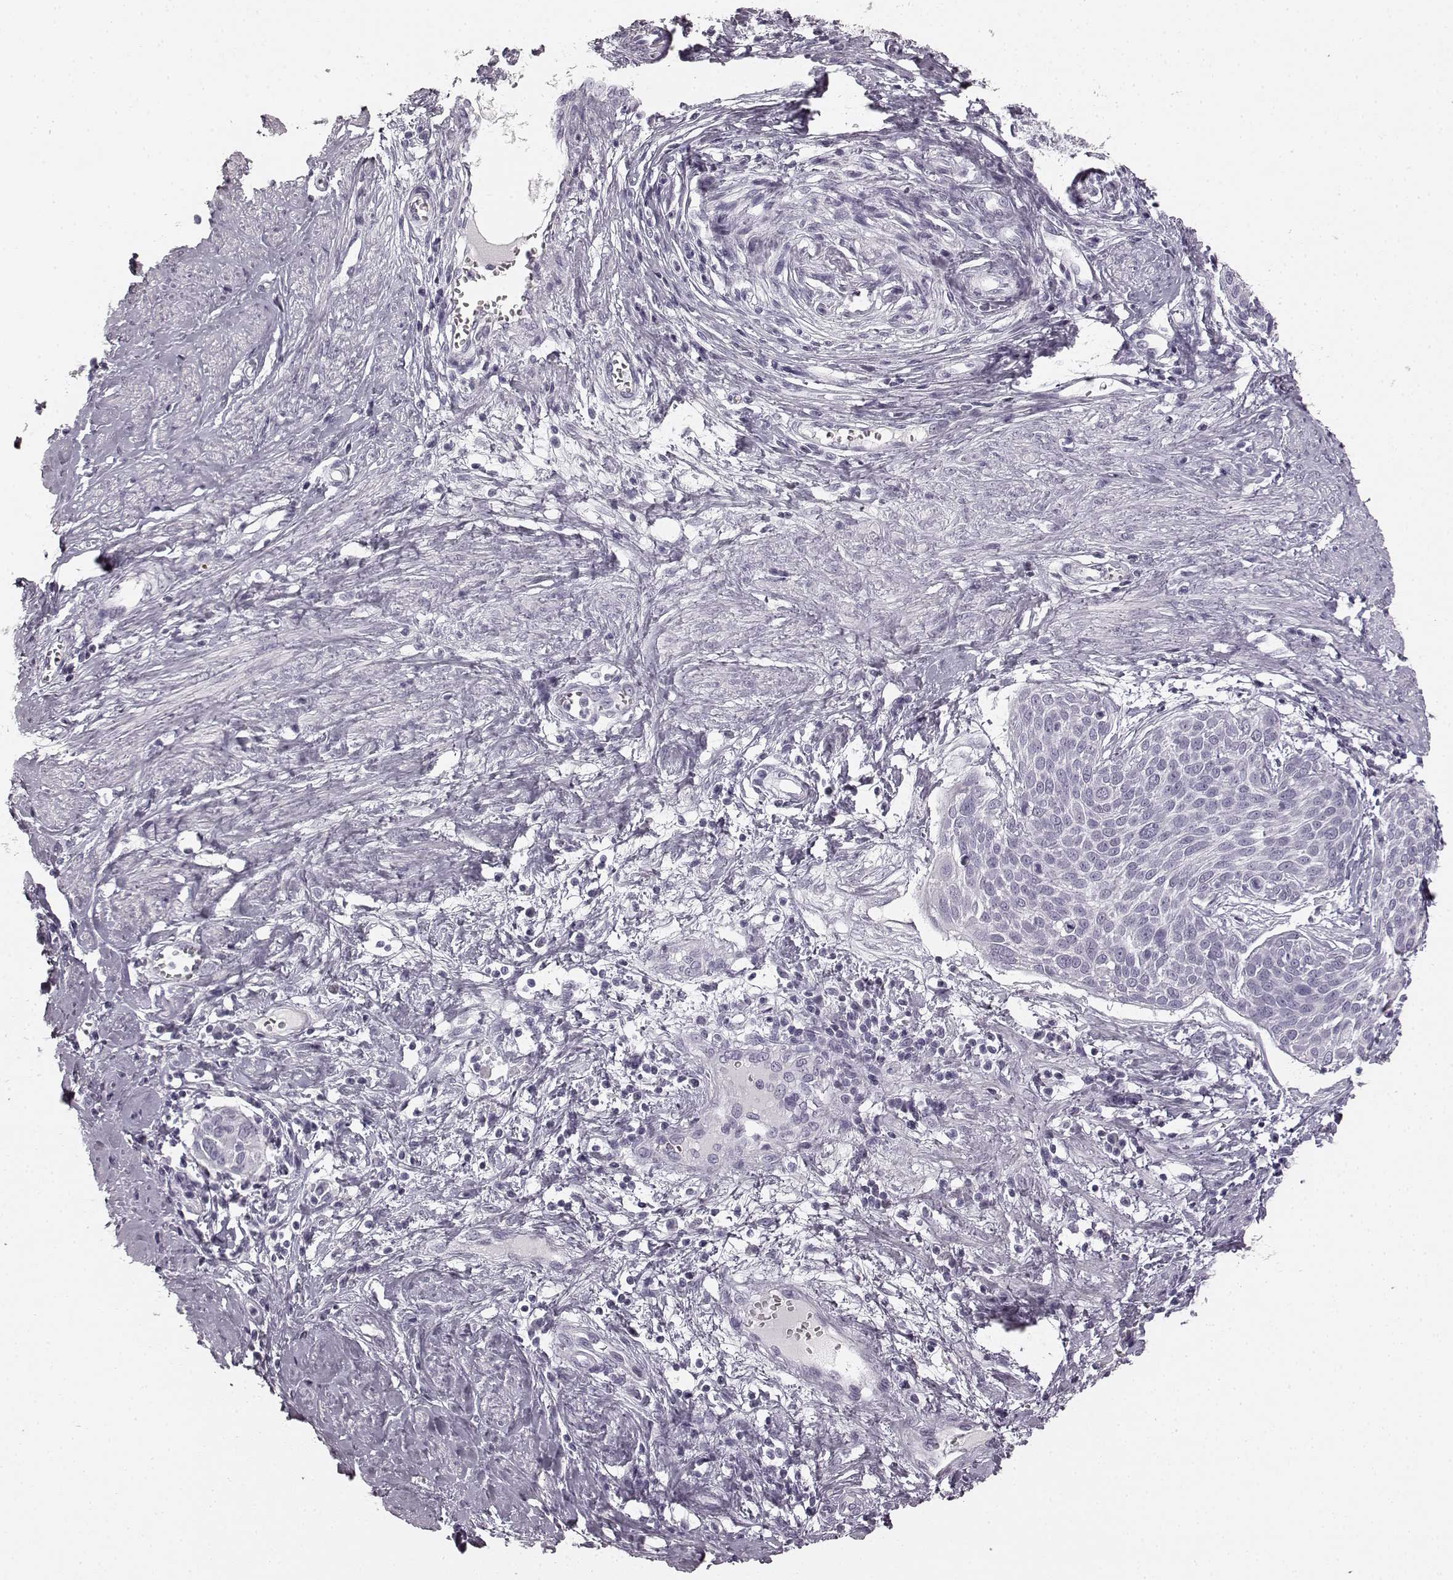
{"staining": {"intensity": "negative", "quantity": "none", "location": "none"}, "tissue": "cervical cancer", "cell_type": "Tumor cells", "image_type": "cancer", "snomed": [{"axis": "morphology", "description": "Squamous cell carcinoma, NOS"}, {"axis": "topography", "description": "Cervix"}], "caption": "Tumor cells show no significant protein staining in cervical cancer (squamous cell carcinoma).", "gene": "TMPRSS15", "patient": {"sex": "female", "age": 39}}